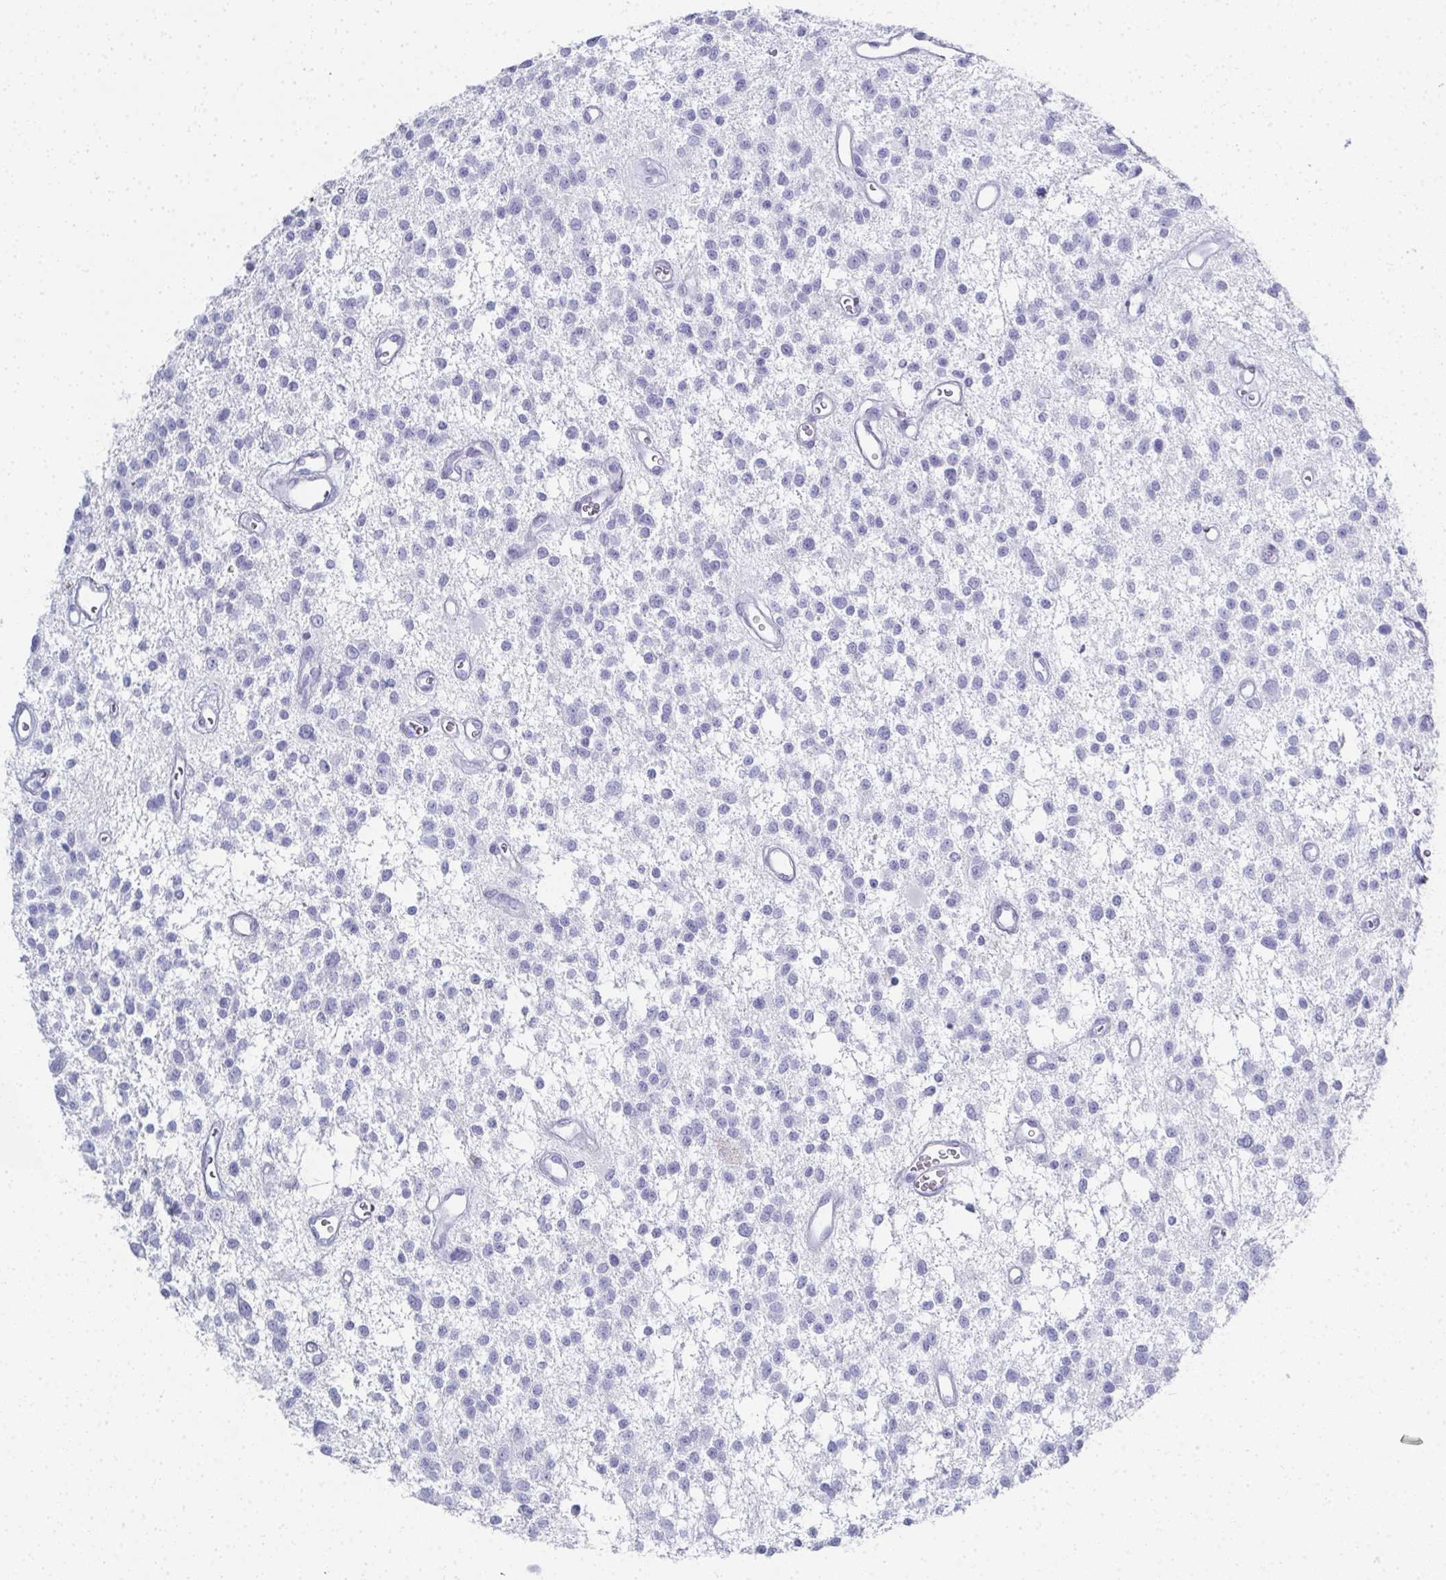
{"staining": {"intensity": "negative", "quantity": "none", "location": "none"}, "tissue": "glioma", "cell_type": "Tumor cells", "image_type": "cancer", "snomed": [{"axis": "morphology", "description": "Glioma, malignant, Low grade"}, {"axis": "topography", "description": "Brain"}], "caption": "A micrograph of human glioma is negative for staining in tumor cells.", "gene": "SYCP1", "patient": {"sex": "male", "age": 43}}